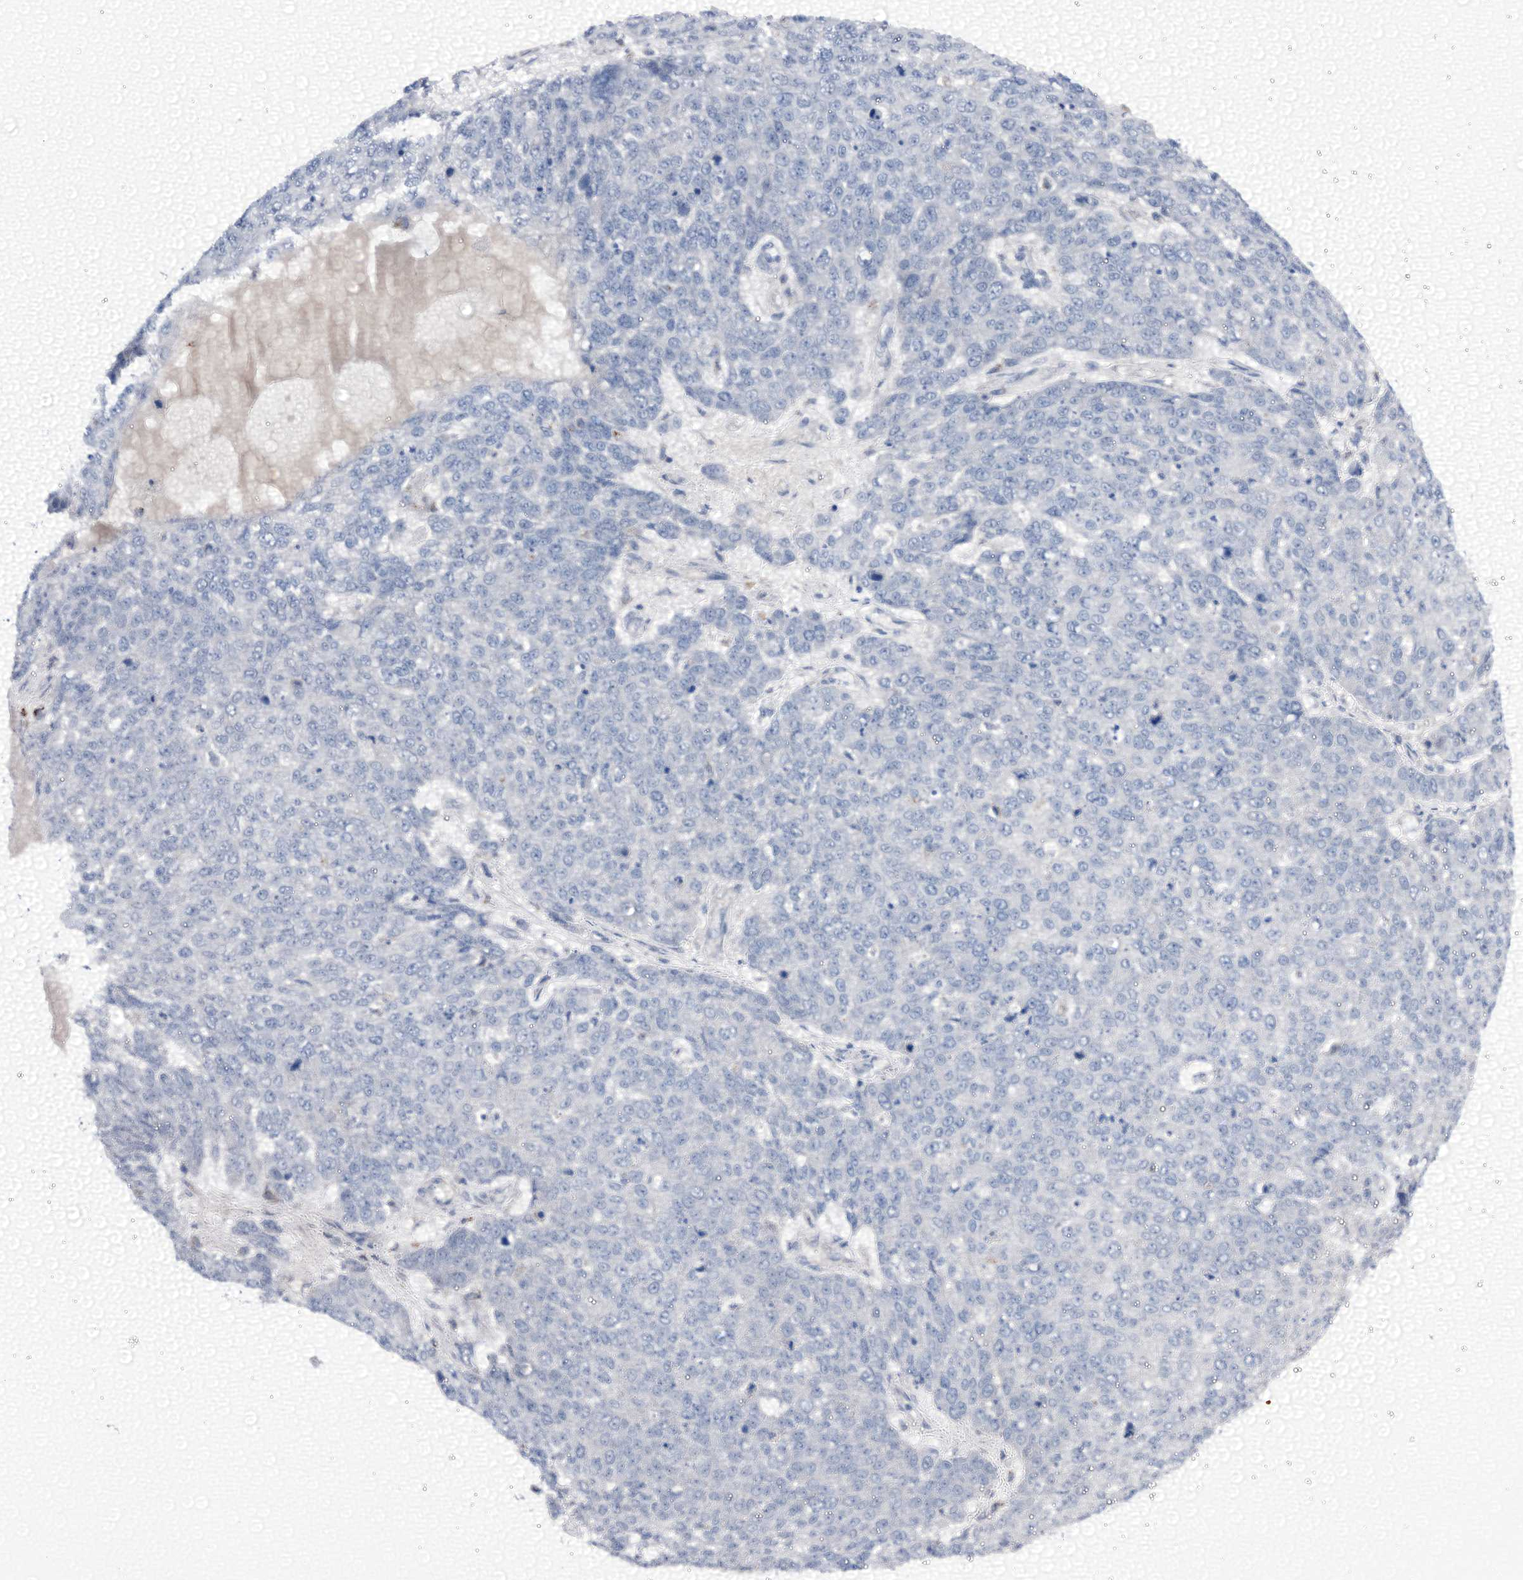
{"staining": {"intensity": "negative", "quantity": "none", "location": "none"}, "tissue": "skin cancer", "cell_type": "Tumor cells", "image_type": "cancer", "snomed": [{"axis": "morphology", "description": "Squamous cell carcinoma, NOS"}, {"axis": "topography", "description": "Skin"}], "caption": "Skin cancer (squamous cell carcinoma) was stained to show a protein in brown. There is no significant expression in tumor cells.", "gene": "C1QTNF4", "patient": {"sex": "male", "age": 71}}